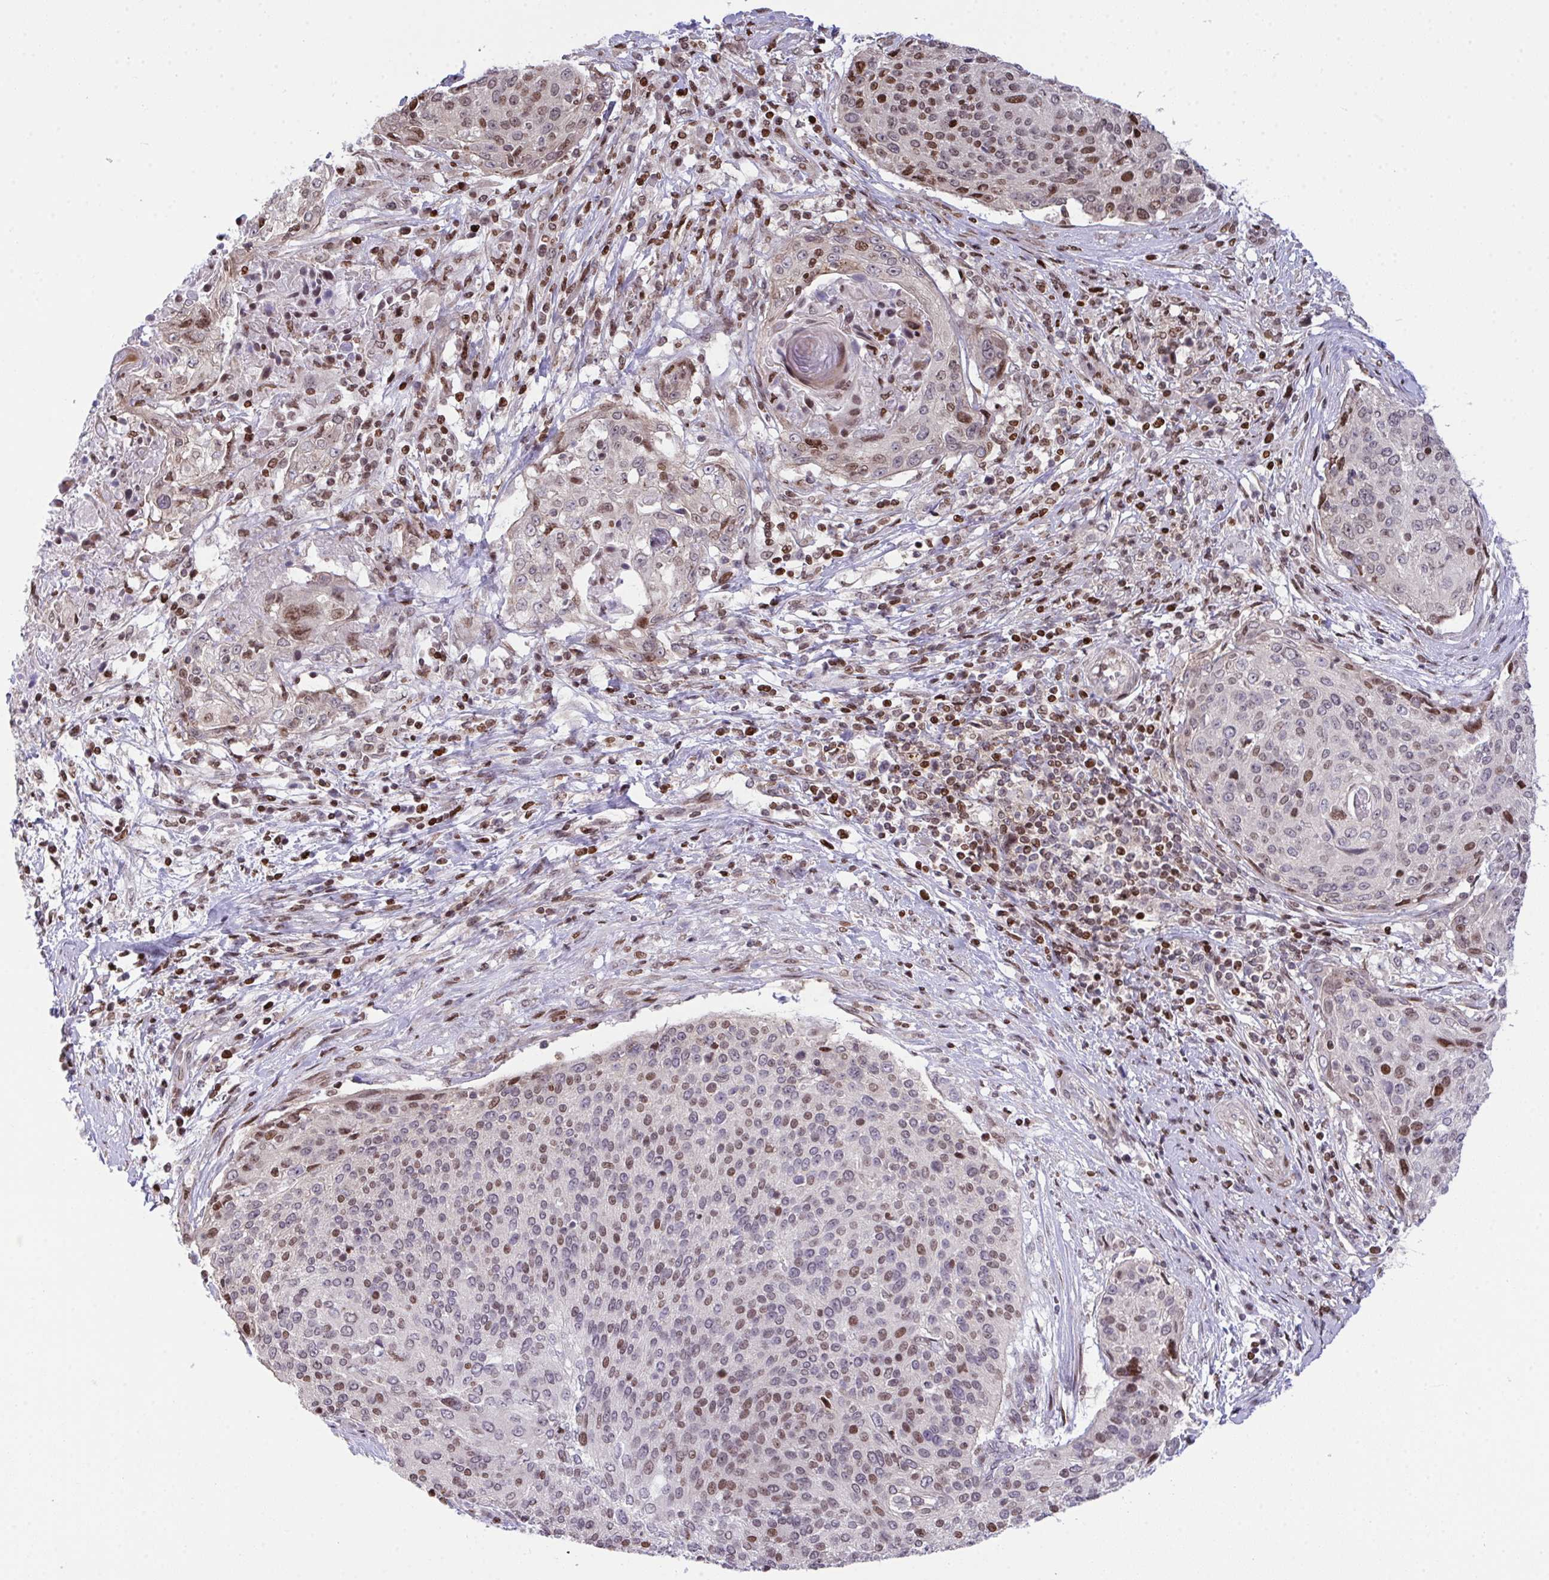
{"staining": {"intensity": "moderate", "quantity": "25%-75%", "location": "nuclear"}, "tissue": "cervical cancer", "cell_type": "Tumor cells", "image_type": "cancer", "snomed": [{"axis": "morphology", "description": "Squamous cell carcinoma, NOS"}, {"axis": "topography", "description": "Cervix"}], "caption": "Brown immunohistochemical staining in cervical cancer (squamous cell carcinoma) displays moderate nuclear staining in about 25%-75% of tumor cells. The protein is shown in brown color, while the nuclei are stained blue.", "gene": "RAPGEF5", "patient": {"sex": "female", "age": 31}}